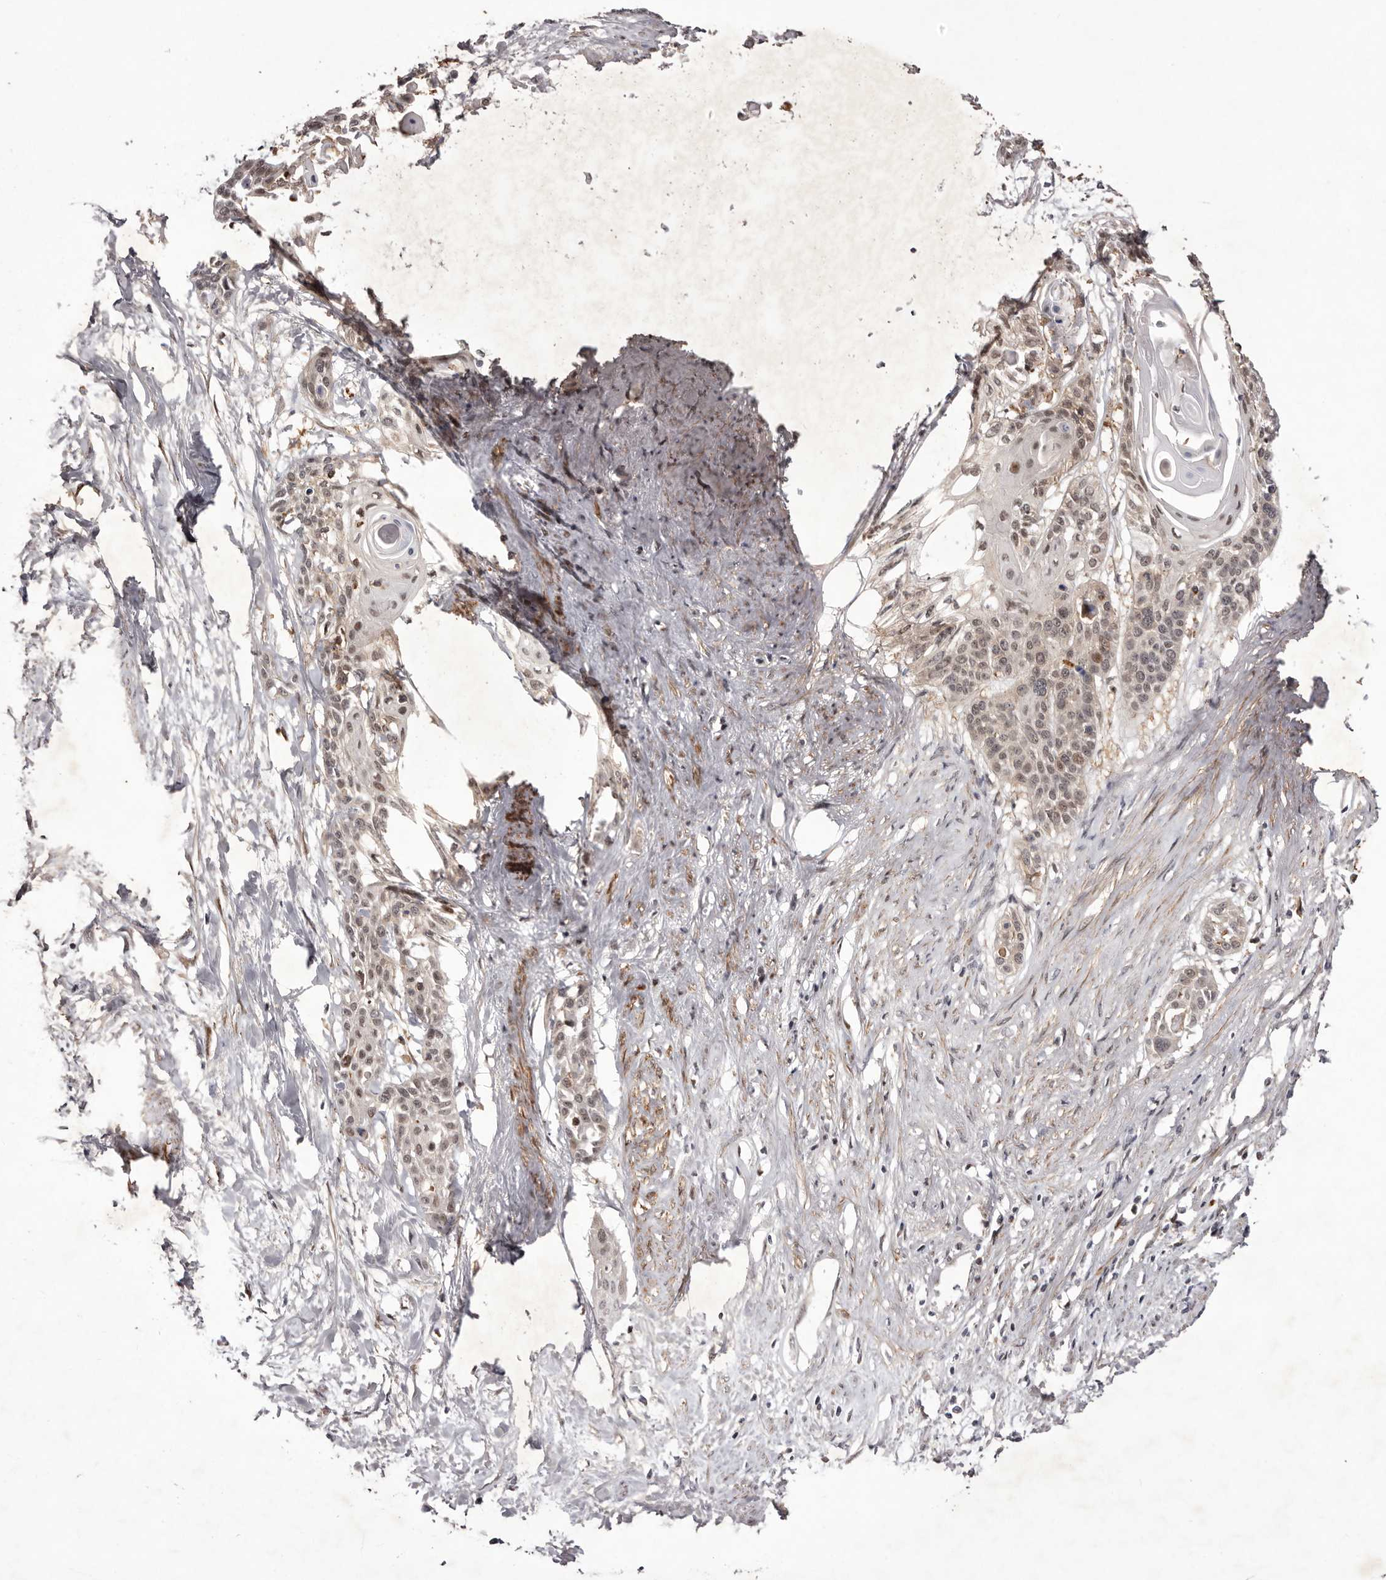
{"staining": {"intensity": "weak", "quantity": "25%-75%", "location": "nuclear"}, "tissue": "cervical cancer", "cell_type": "Tumor cells", "image_type": "cancer", "snomed": [{"axis": "morphology", "description": "Squamous cell carcinoma, NOS"}, {"axis": "topography", "description": "Cervix"}], "caption": "Protein analysis of cervical squamous cell carcinoma tissue displays weak nuclear staining in about 25%-75% of tumor cells. The staining was performed using DAB (3,3'-diaminobenzidine) to visualize the protein expression in brown, while the nuclei were stained in blue with hematoxylin (Magnification: 20x).", "gene": "FBXO5", "patient": {"sex": "female", "age": 57}}